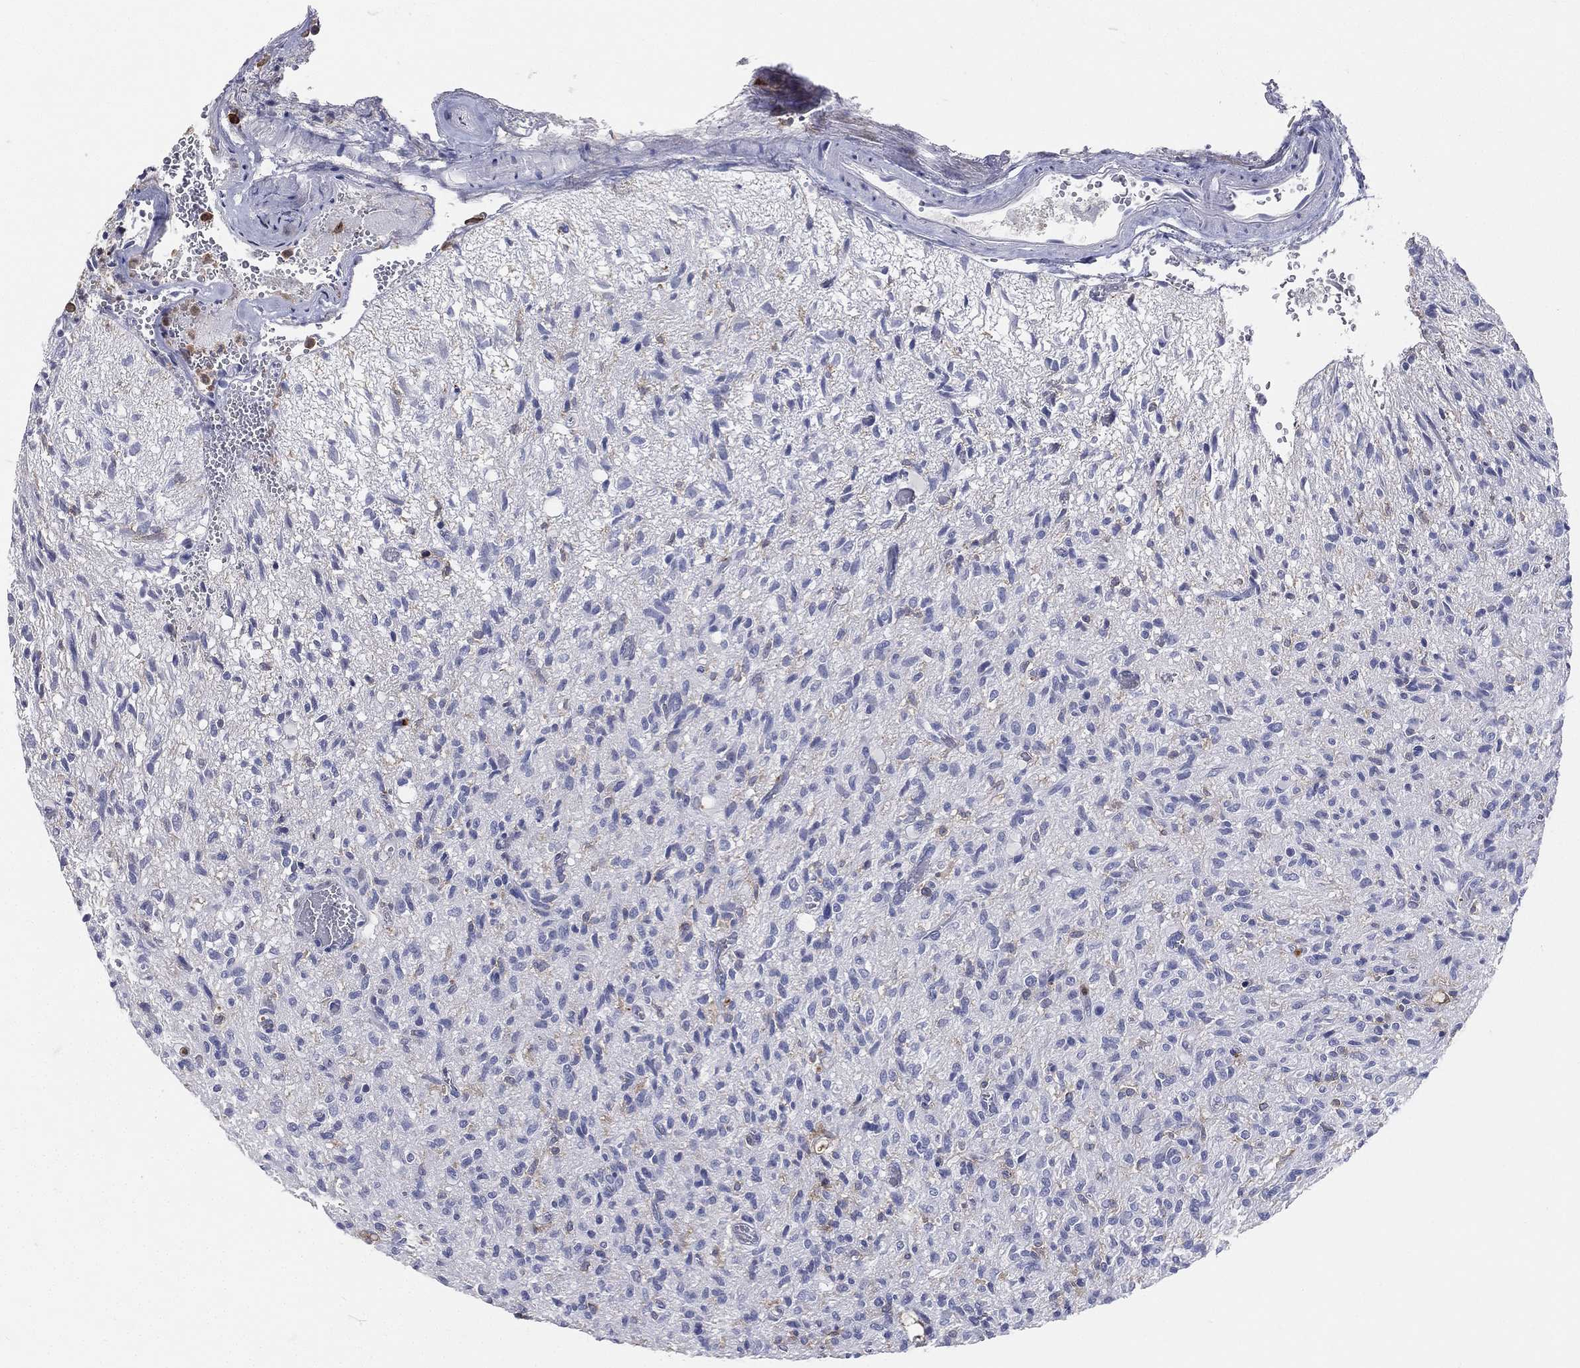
{"staining": {"intensity": "negative", "quantity": "none", "location": "none"}, "tissue": "glioma", "cell_type": "Tumor cells", "image_type": "cancer", "snomed": [{"axis": "morphology", "description": "Glioma, malignant, High grade"}, {"axis": "topography", "description": "Brain"}], "caption": "This is an immunohistochemistry photomicrograph of malignant high-grade glioma. There is no expression in tumor cells.", "gene": "CD33", "patient": {"sex": "male", "age": 64}}